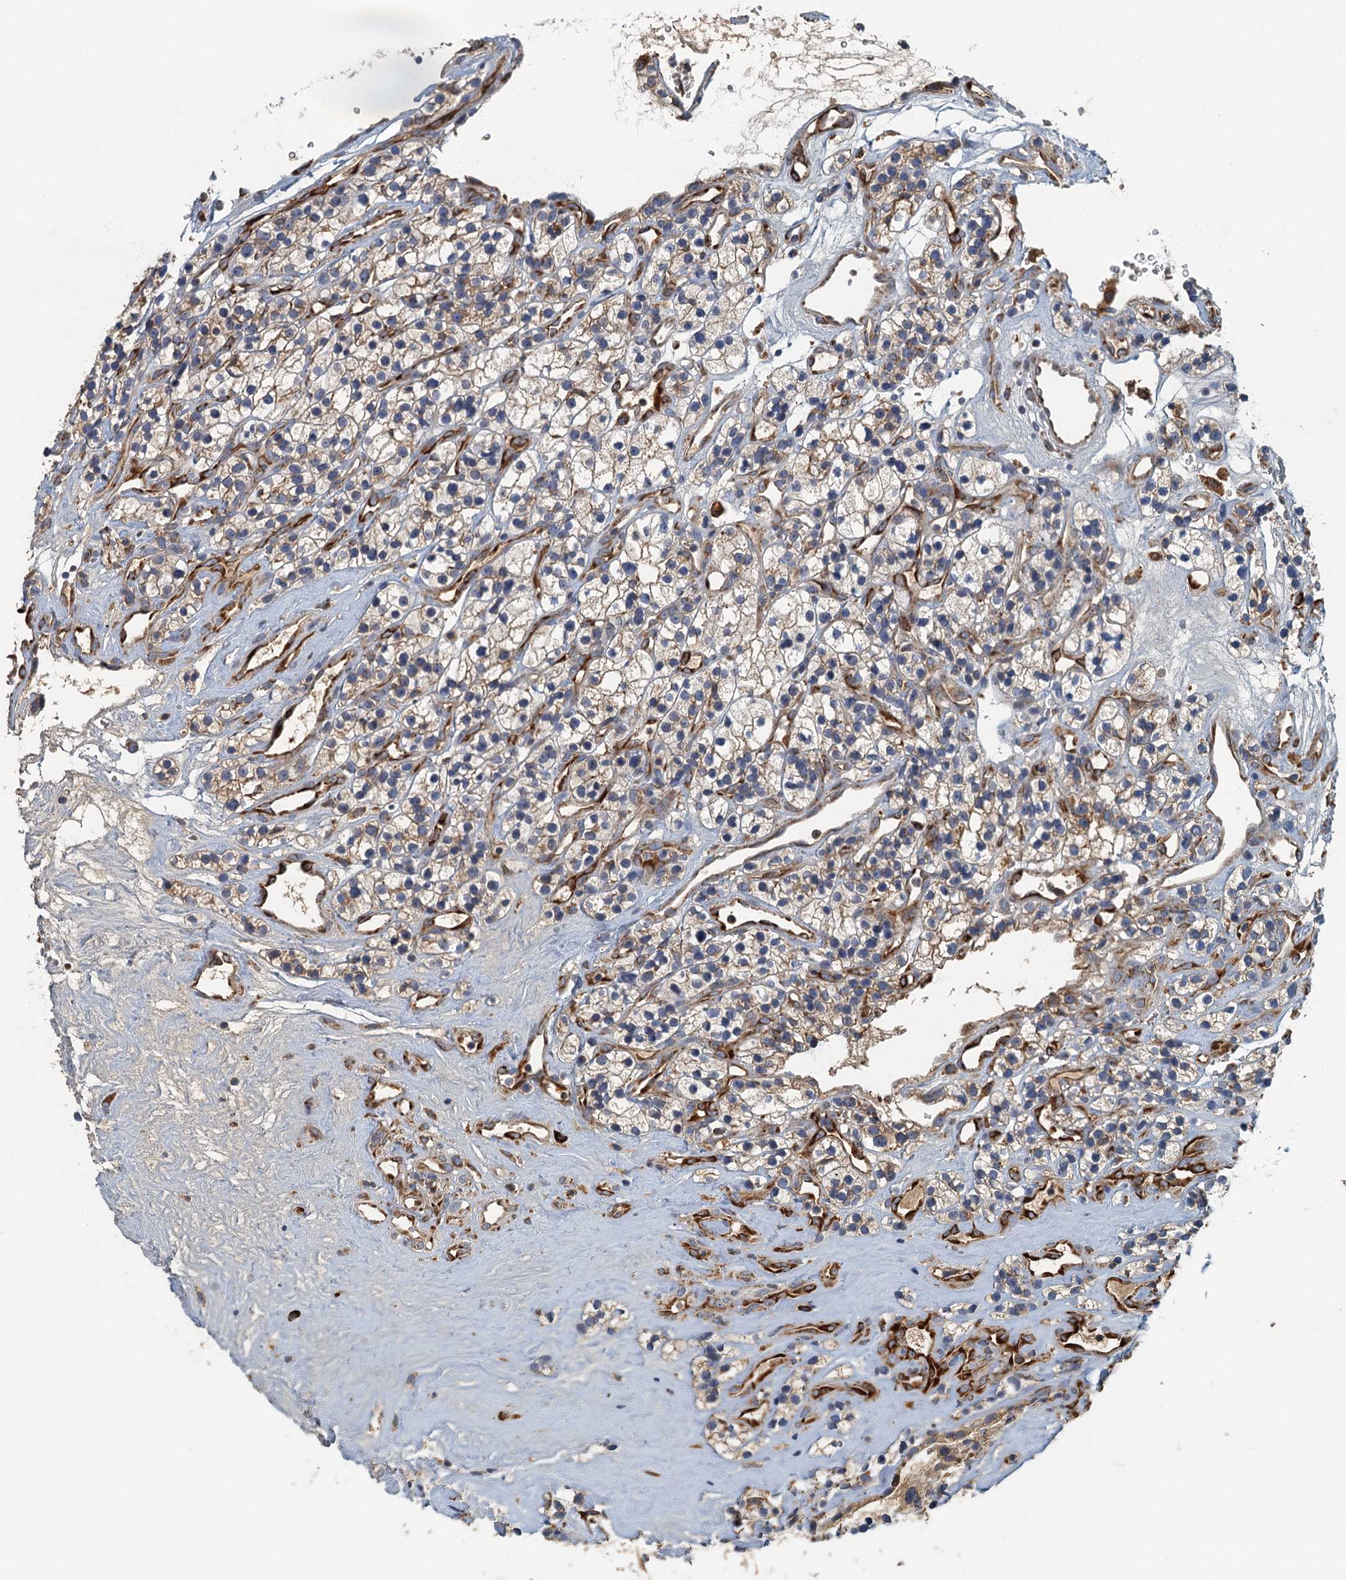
{"staining": {"intensity": "weak", "quantity": ">75%", "location": "cytoplasmic/membranous"}, "tissue": "renal cancer", "cell_type": "Tumor cells", "image_type": "cancer", "snomed": [{"axis": "morphology", "description": "Adenocarcinoma, NOS"}, {"axis": "topography", "description": "Kidney"}], "caption": "The image exhibits staining of renal adenocarcinoma, revealing weak cytoplasmic/membranous protein staining (brown color) within tumor cells.", "gene": "SPDYC", "patient": {"sex": "female", "age": 57}}